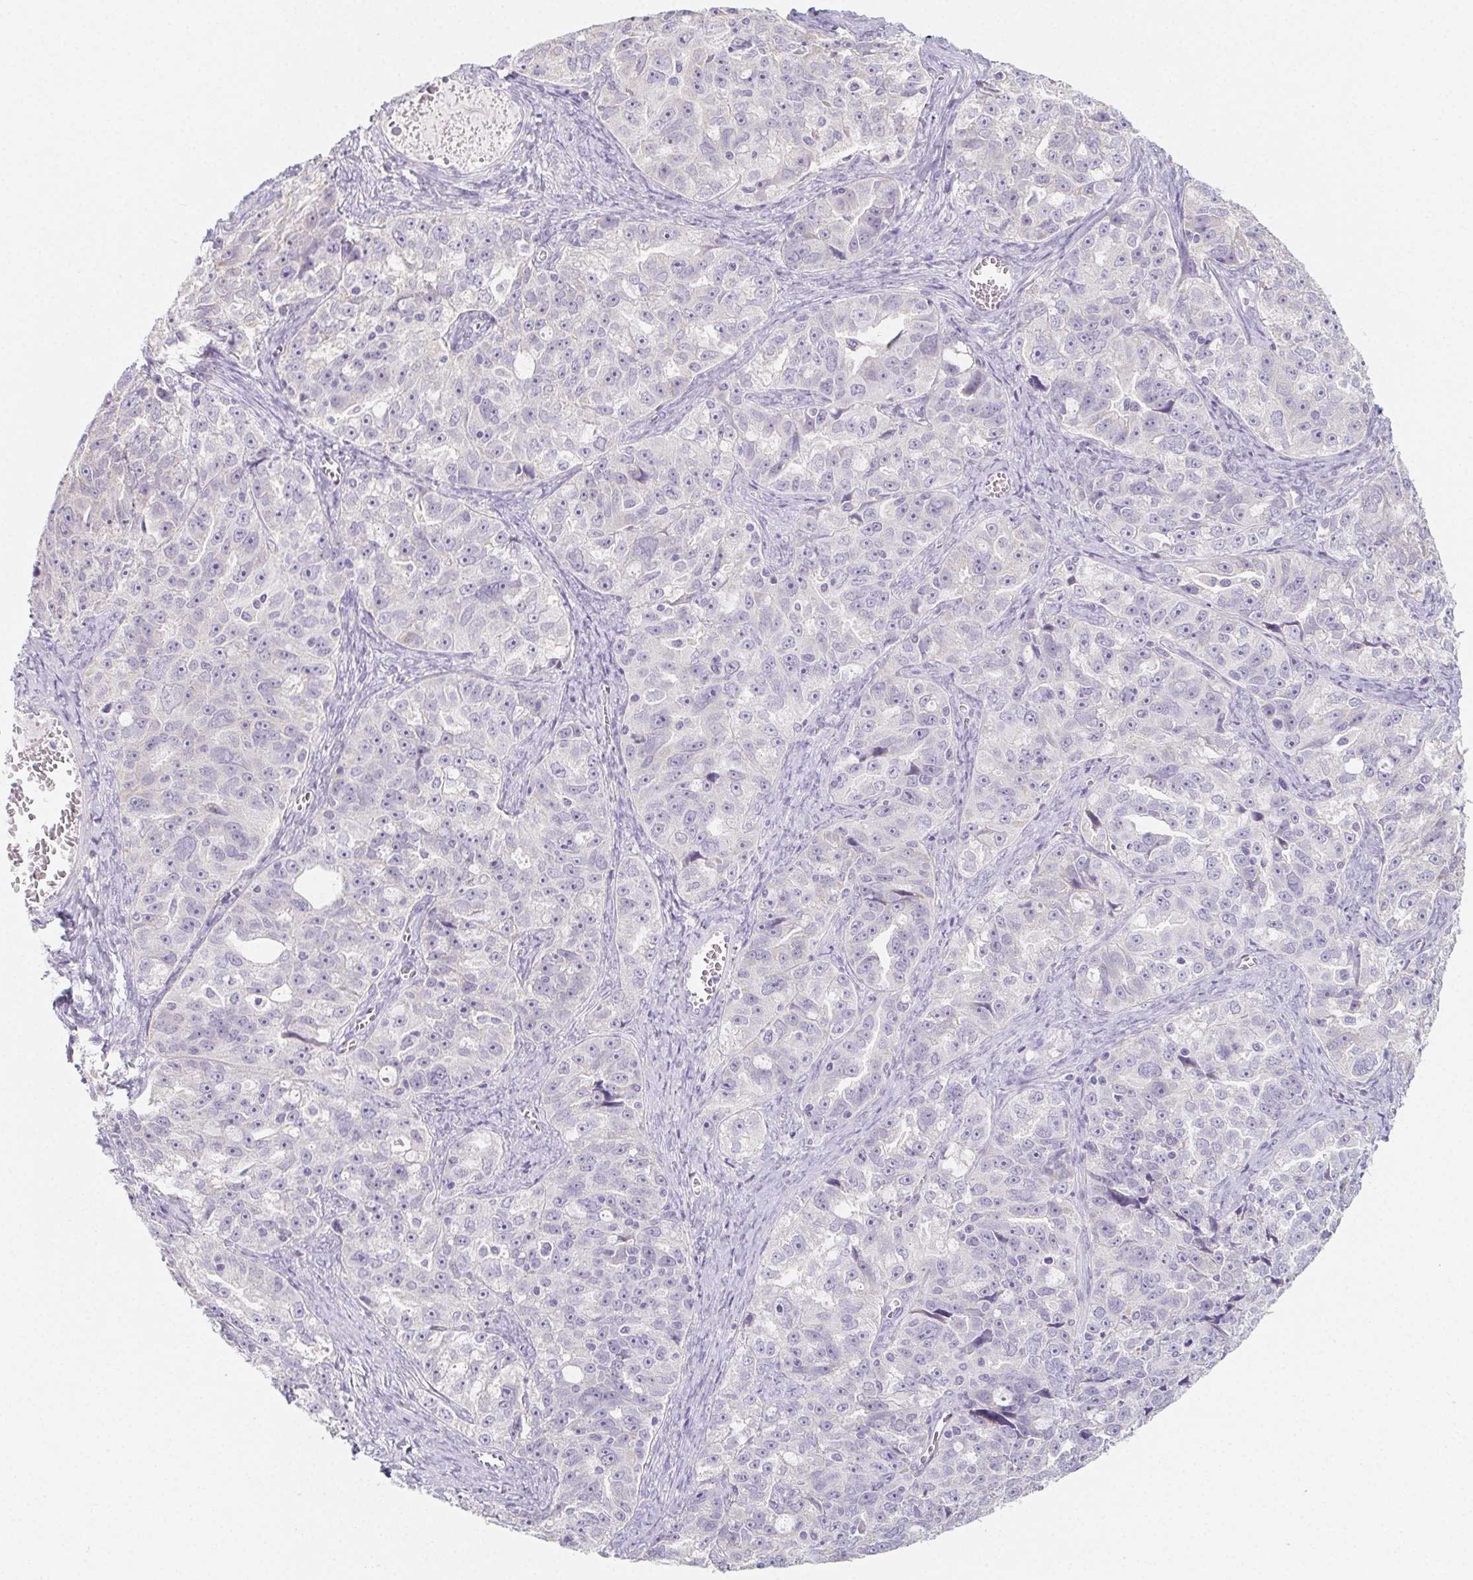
{"staining": {"intensity": "negative", "quantity": "none", "location": "none"}, "tissue": "ovarian cancer", "cell_type": "Tumor cells", "image_type": "cancer", "snomed": [{"axis": "morphology", "description": "Cystadenocarcinoma, serous, NOS"}, {"axis": "topography", "description": "Ovary"}], "caption": "There is no significant staining in tumor cells of serous cystadenocarcinoma (ovarian).", "gene": "GLIPR1L1", "patient": {"sex": "female", "age": 51}}